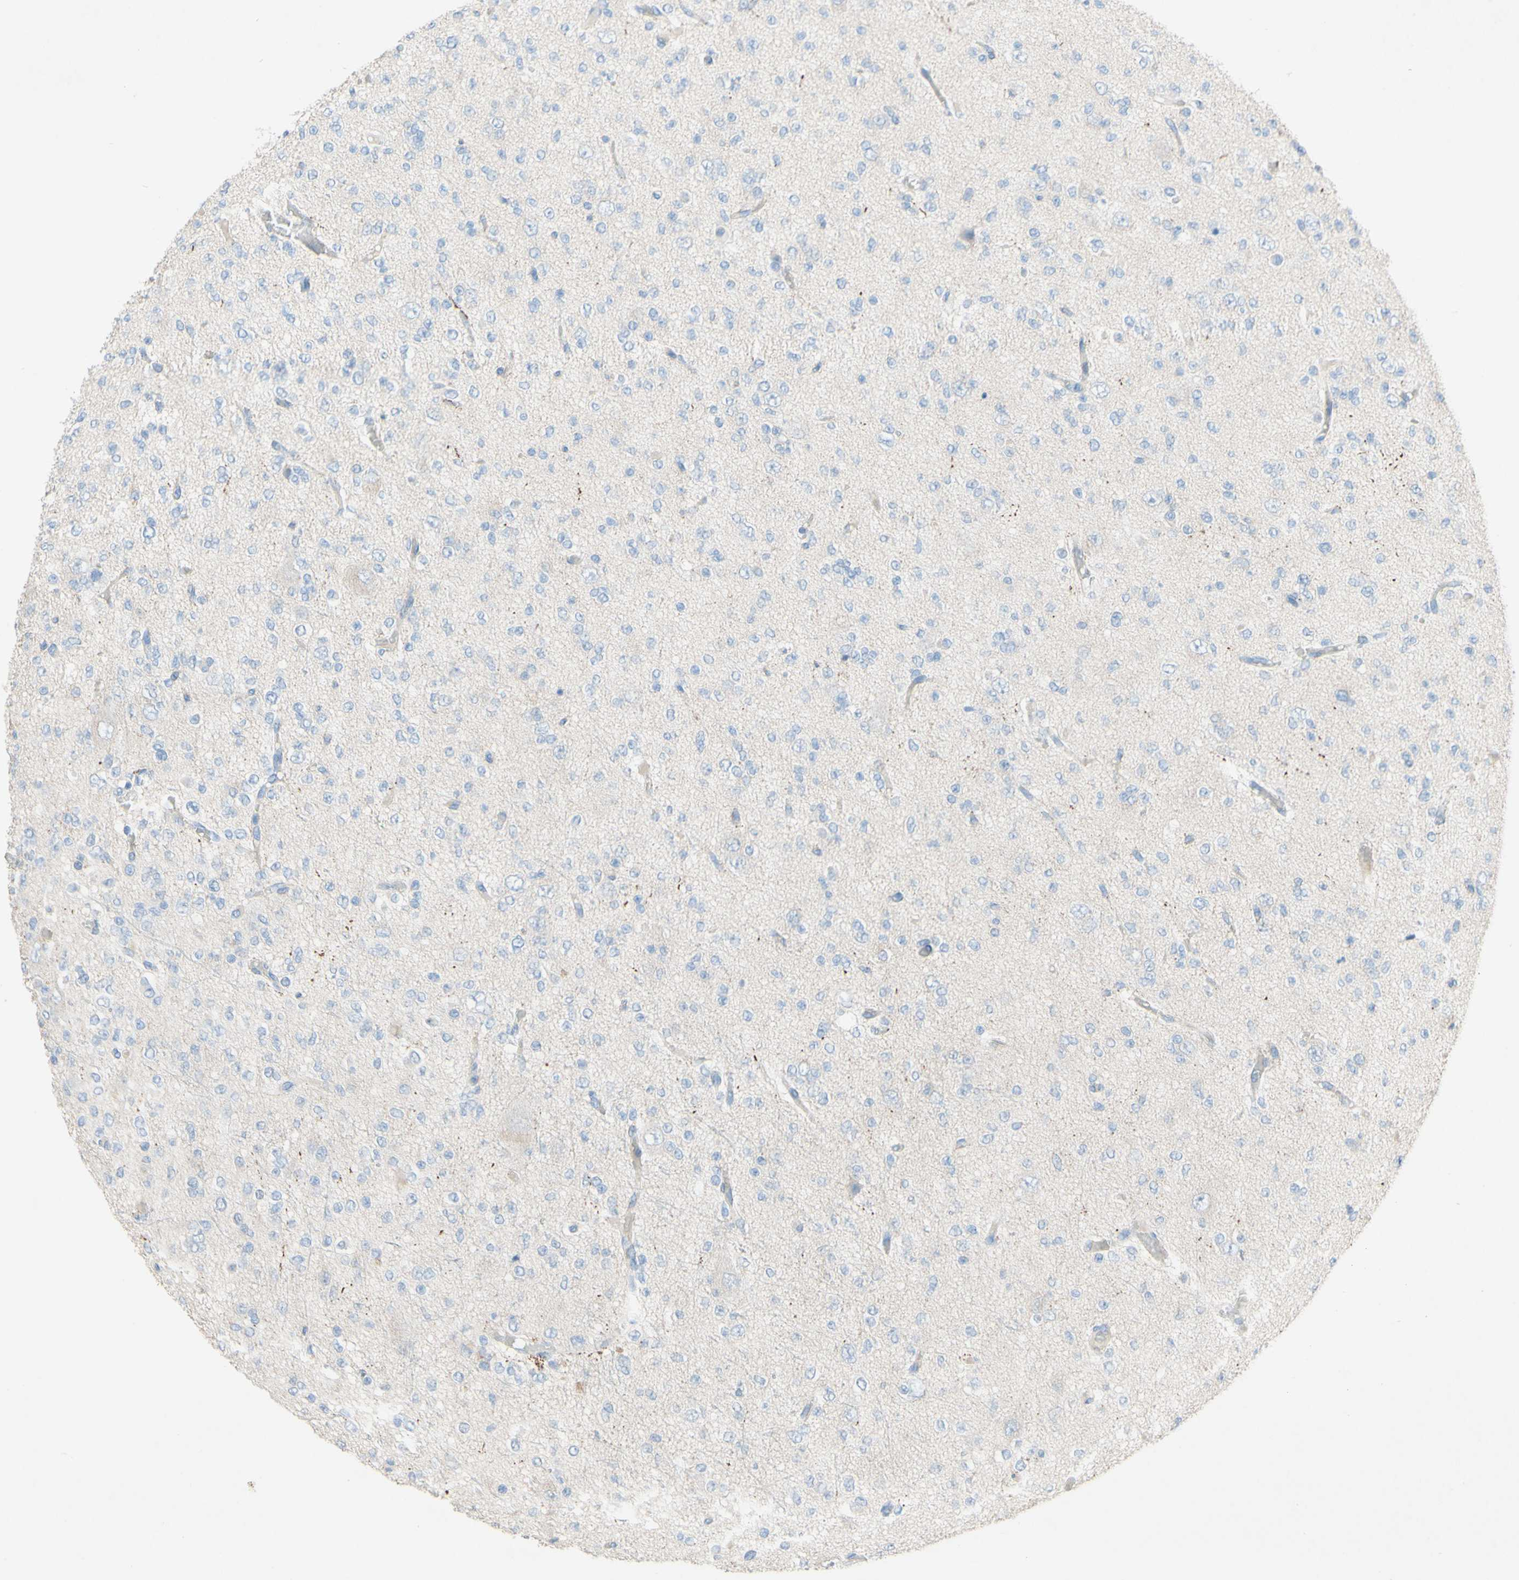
{"staining": {"intensity": "negative", "quantity": "none", "location": "none"}, "tissue": "glioma", "cell_type": "Tumor cells", "image_type": "cancer", "snomed": [{"axis": "morphology", "description": "Glioma, malignant, Low grade"}, {"axis": "topography", "description": "Brain"}], "caption": "The immunohistochemistry (IHC) image has no significant expression in tumor cells of glioma tissue.", "gene": "ACADL", "patient": {"sex": "male", "age": 38}}